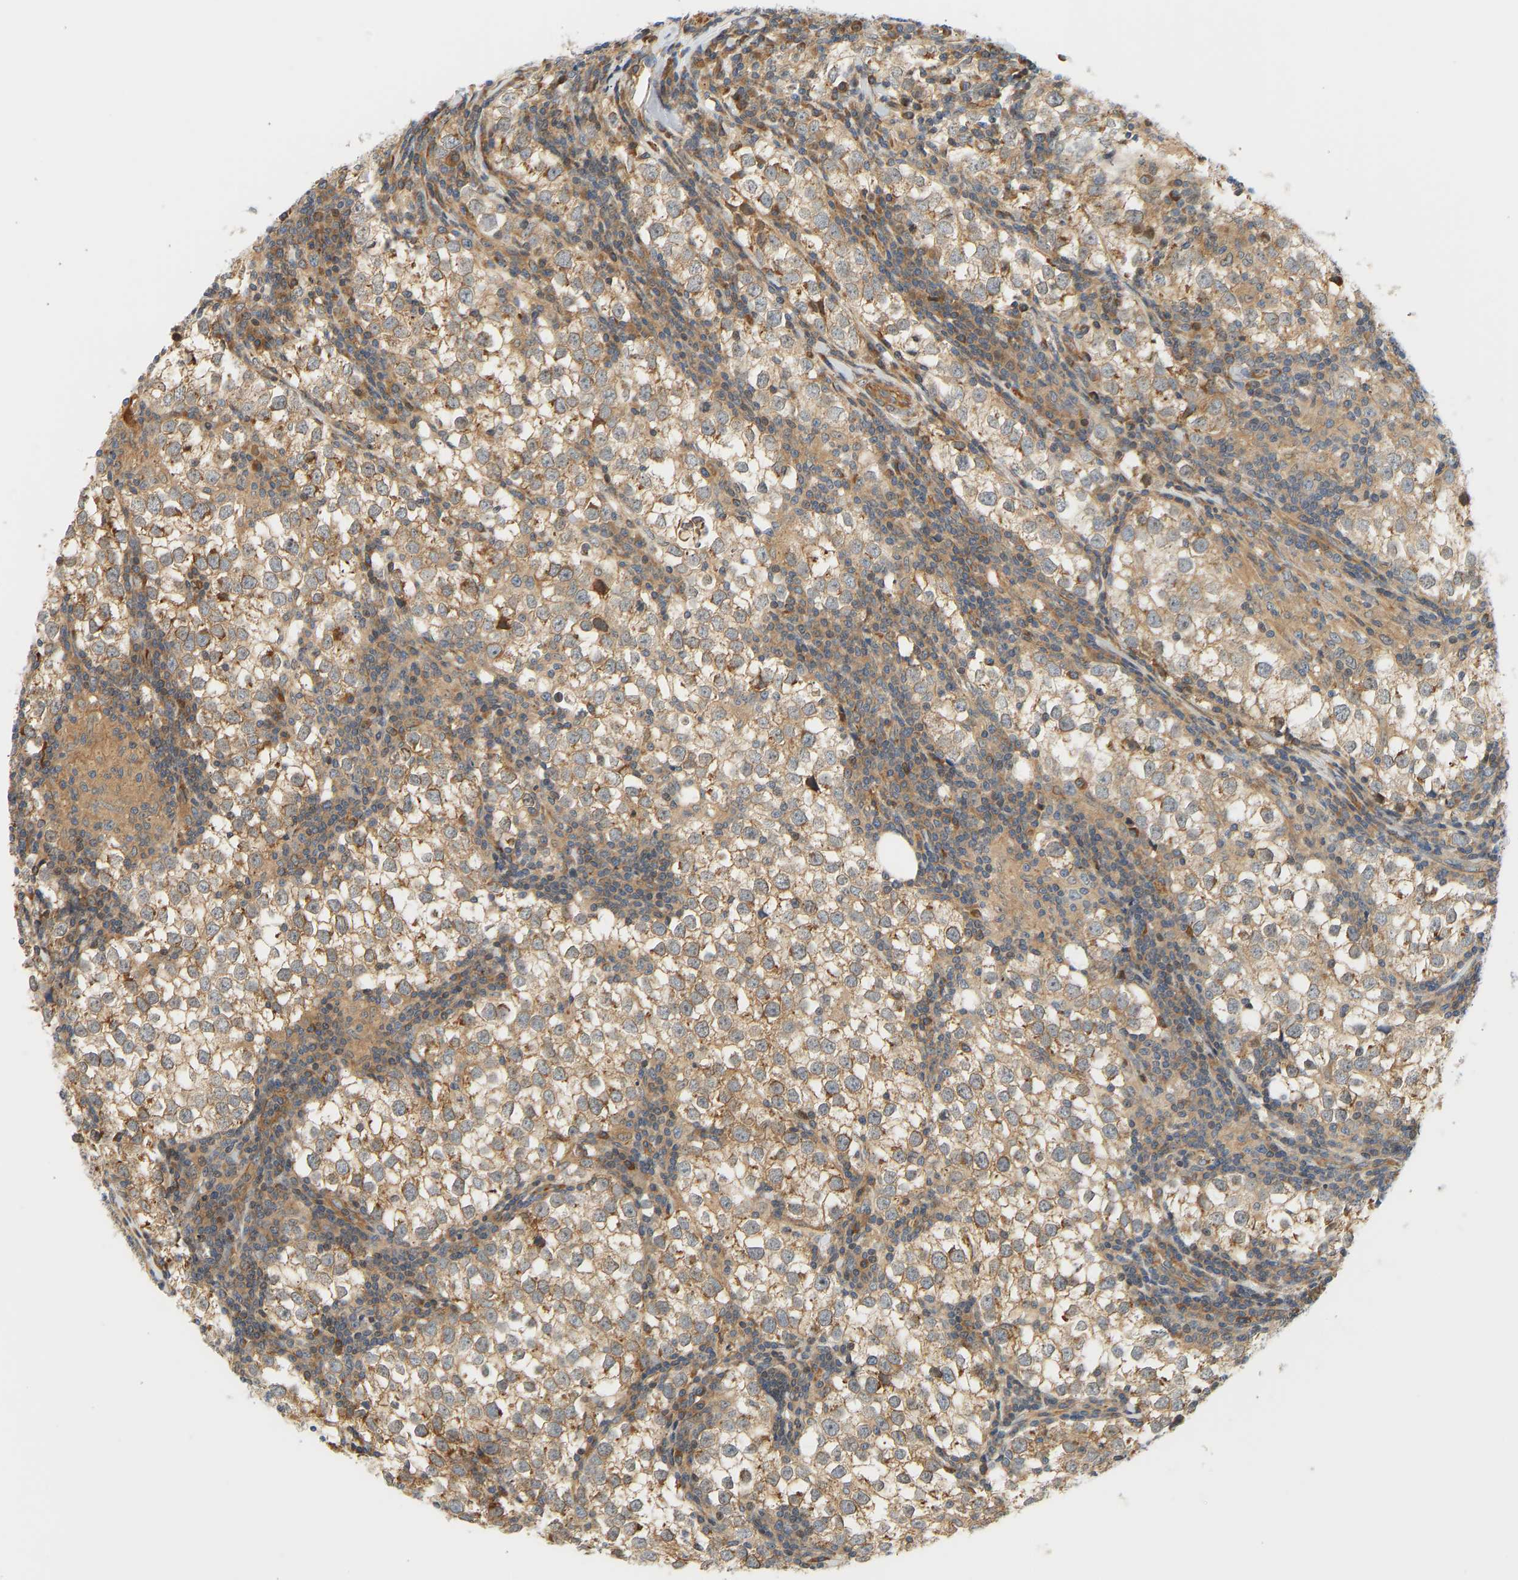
{"staining": {"intensity": "moderate", "quantity": ">75%", "location": "cytoplasmic/membranous"}, "tissue": "testis cancer", "cell_type": "Tumor cells", "image_type": "cancer", "snomed": [{"axis": "morphology", "description": "Seminoma, NOS"}, {"axis": "morphology", "description": "Carcinoma, Embryonal, NOS"}, {"axis": "topography", "description": "Testis"}], "caption": "The image reveals immunohistochemical staining of seminoma (testis). There is moderate cytoplasmic/membranous expression is identified in approximately >75% of tumor cells.", "gene": "CEP57", "patient": {"sex": "male", "age": 36}}